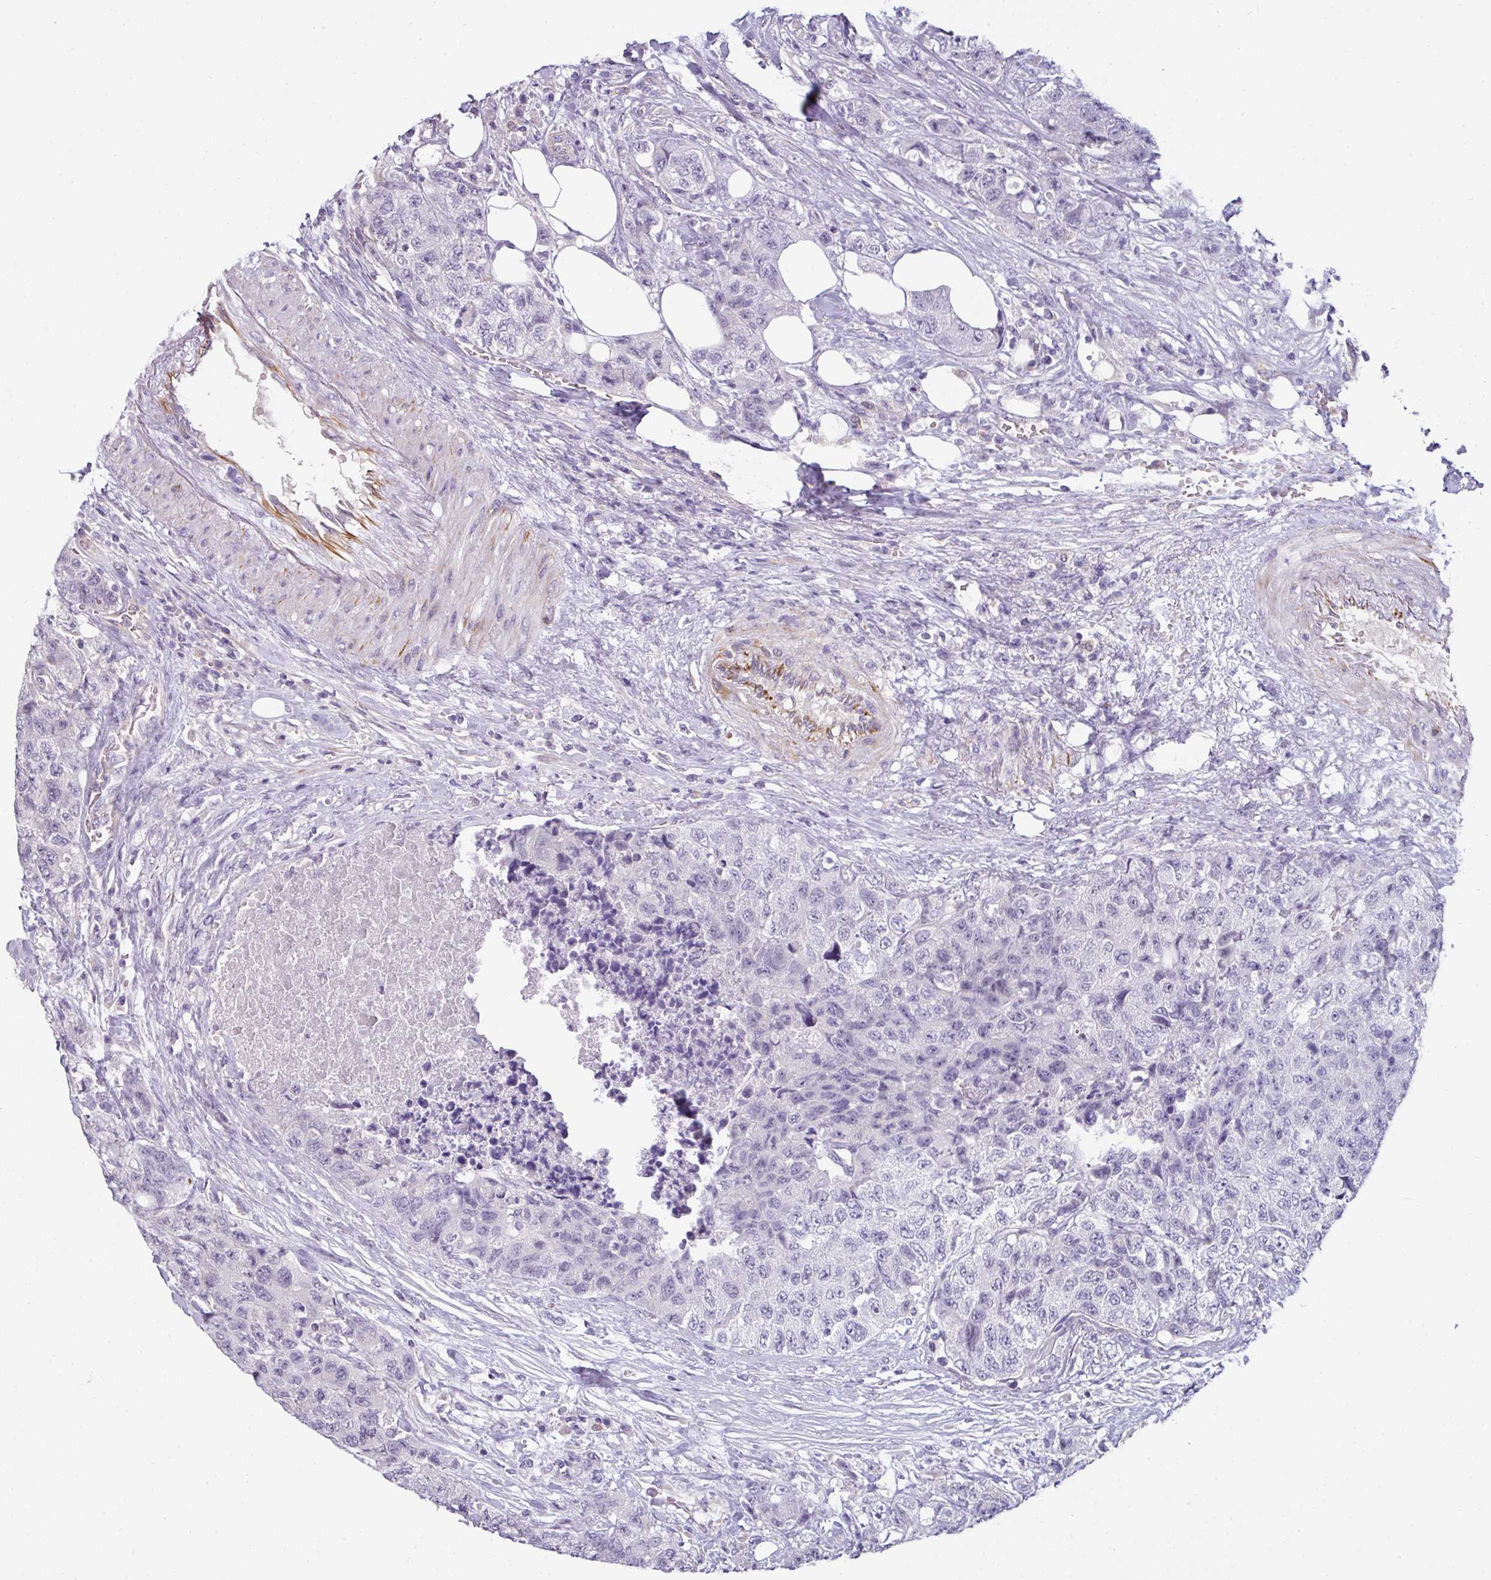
{"staining": {"intensity": "negative", "quantity": "none", "location": "none"}, "tissue": "urothelial cancer", "cell_type": "Tumor cells", "image_type": "cancer", "snomed": [{"axis": "morphology", "description": "Urothelial carcinoma, High grade"}, {"axis": "topography", "description": "Urinary bladder"}], "caption": "Immunohistochemical staining of human urothelial cancer exhibits no significant expression in tumor cells.", "gene": "EYA3", "patient": {"sex": "female", "age": 78}}